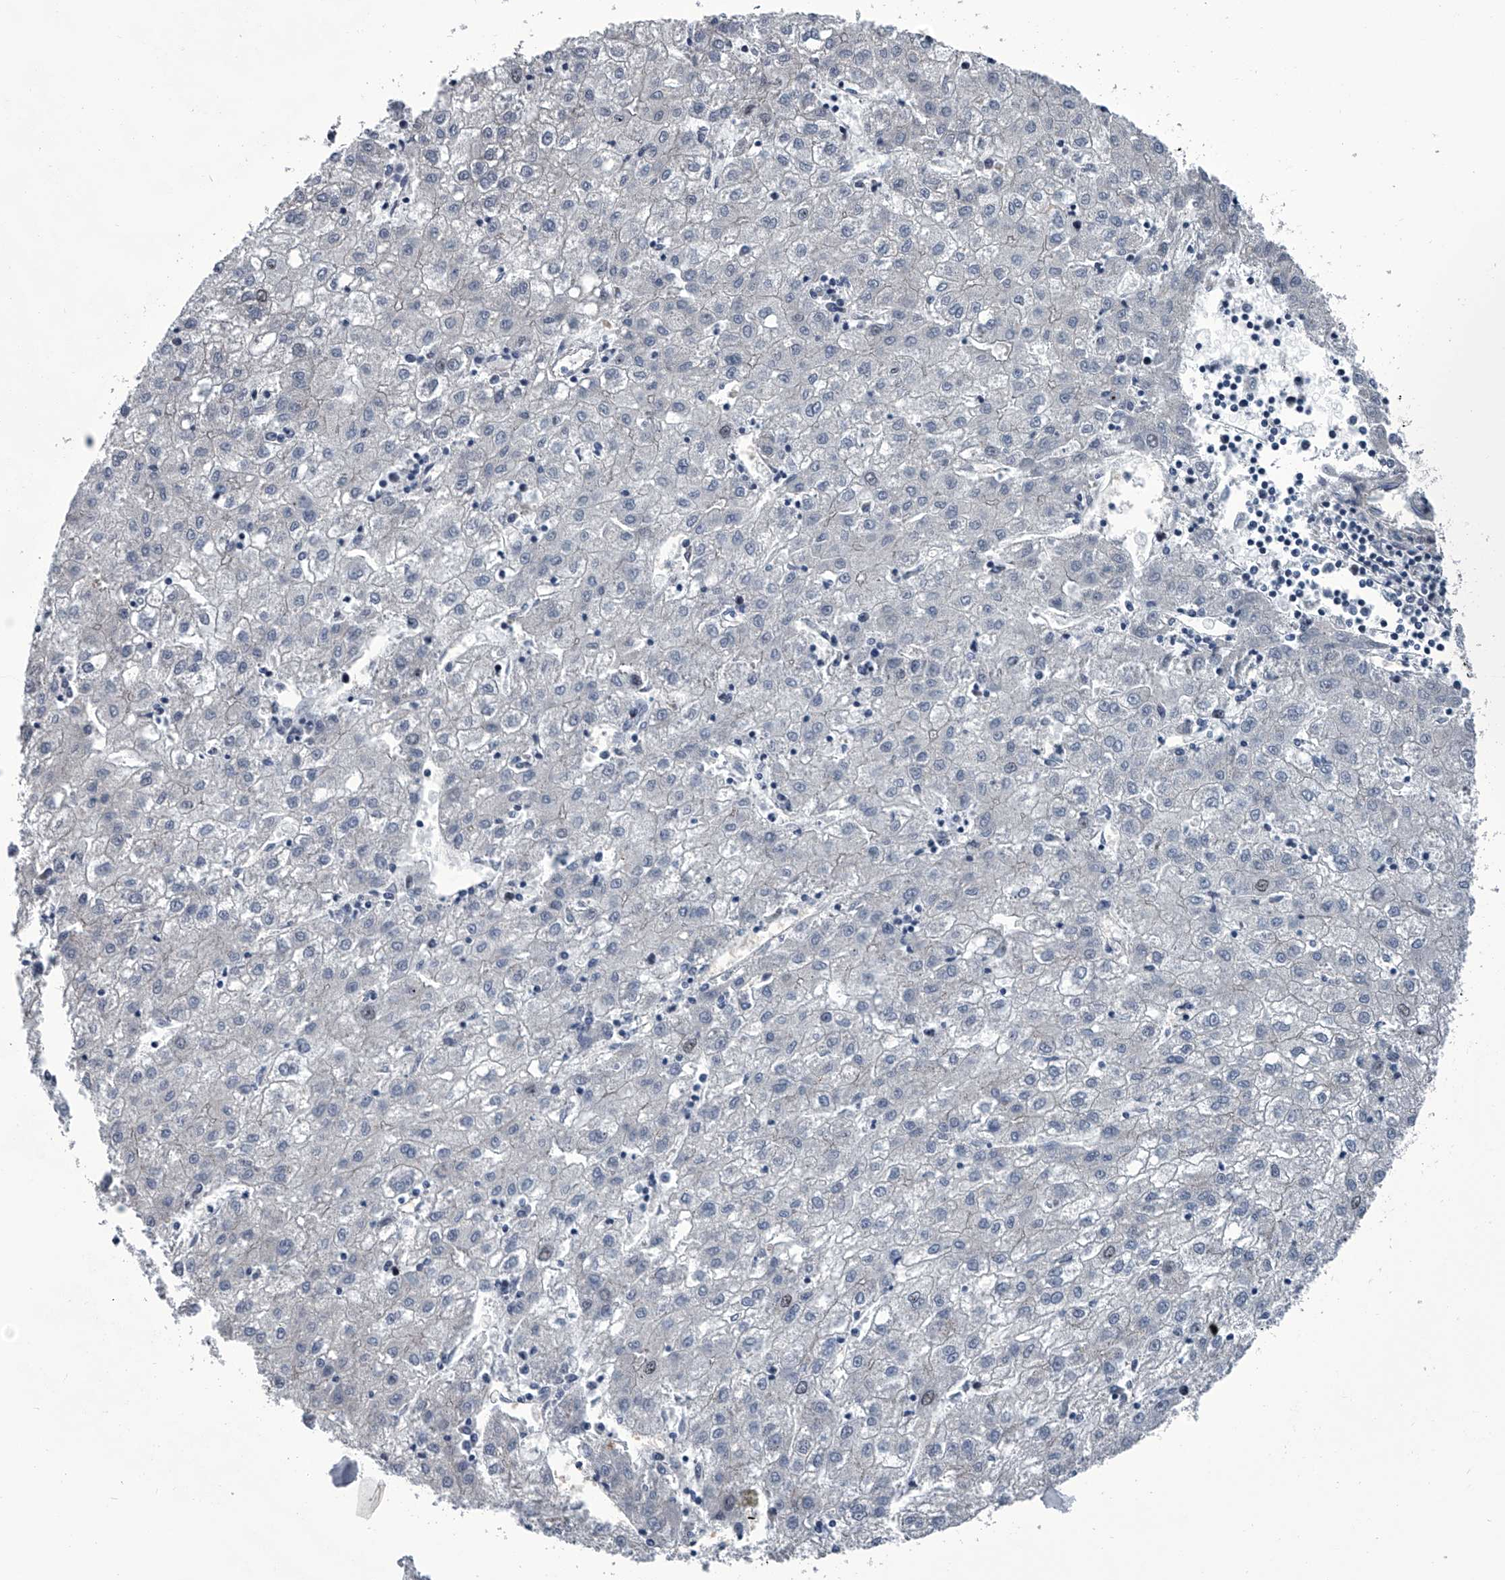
{"staining": {"intensity": "negative", "quantity": "none", "location": "none"}, "tissue": "liver cancer", "cell_type": "Tumor cells", "image_type": "cancer", "snomed": [{"axis": "morphology", "description": "Carcinoma, Hepatocellular, NOS"}, {"axis": "topography", "description": "Liver"}], "caption": "High power microscopy micrograph of an immunohistochemistry (IHC) micrograph of hepatocellular carcinoma (liver), revealing no significant positivity in tumor cells. (DAB immunohistochemistry (IHC), high magnification).", "gene": "ABCG1", "patient": {"sex": "male", "age": 72}}